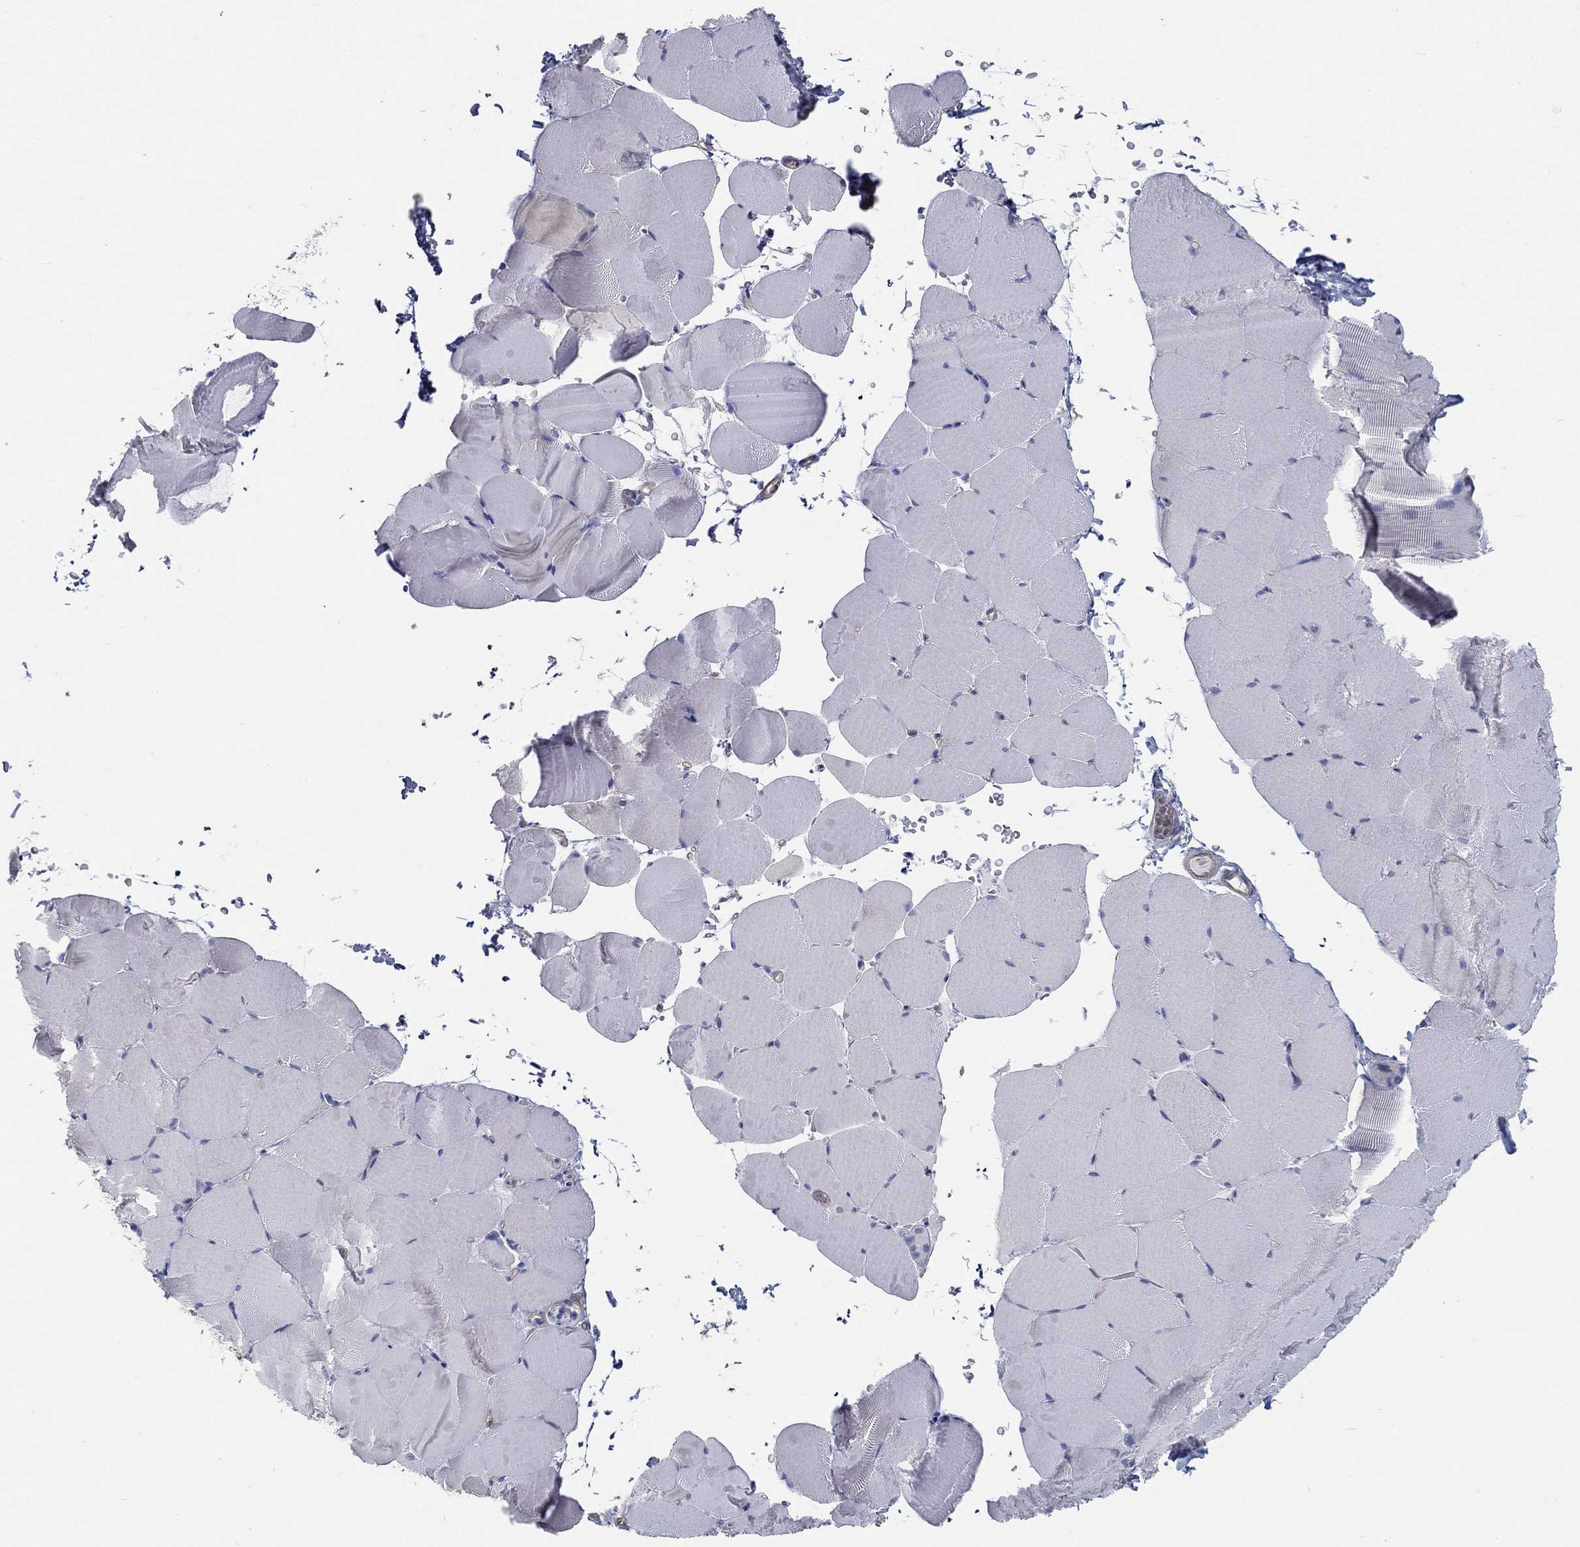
{"staining": {"intensity": "negative", "quantity": "none", "location": "none"}, "tissue": "skeletal muscle", "cell_type": "Myocytes", "image_type": "normal", "snomed": [{"axis": "morphology", "description": "Normal tissue, NOS"}, {"axis": "topography", "description": "Skeletal muscle"}], "caption": "Immunohistochemical staining of unremarkable skeletal muscle displays no significant positivity in myocytes.", "gene": "BBOF1", "patient": {"sex": "female", "age": 37}}